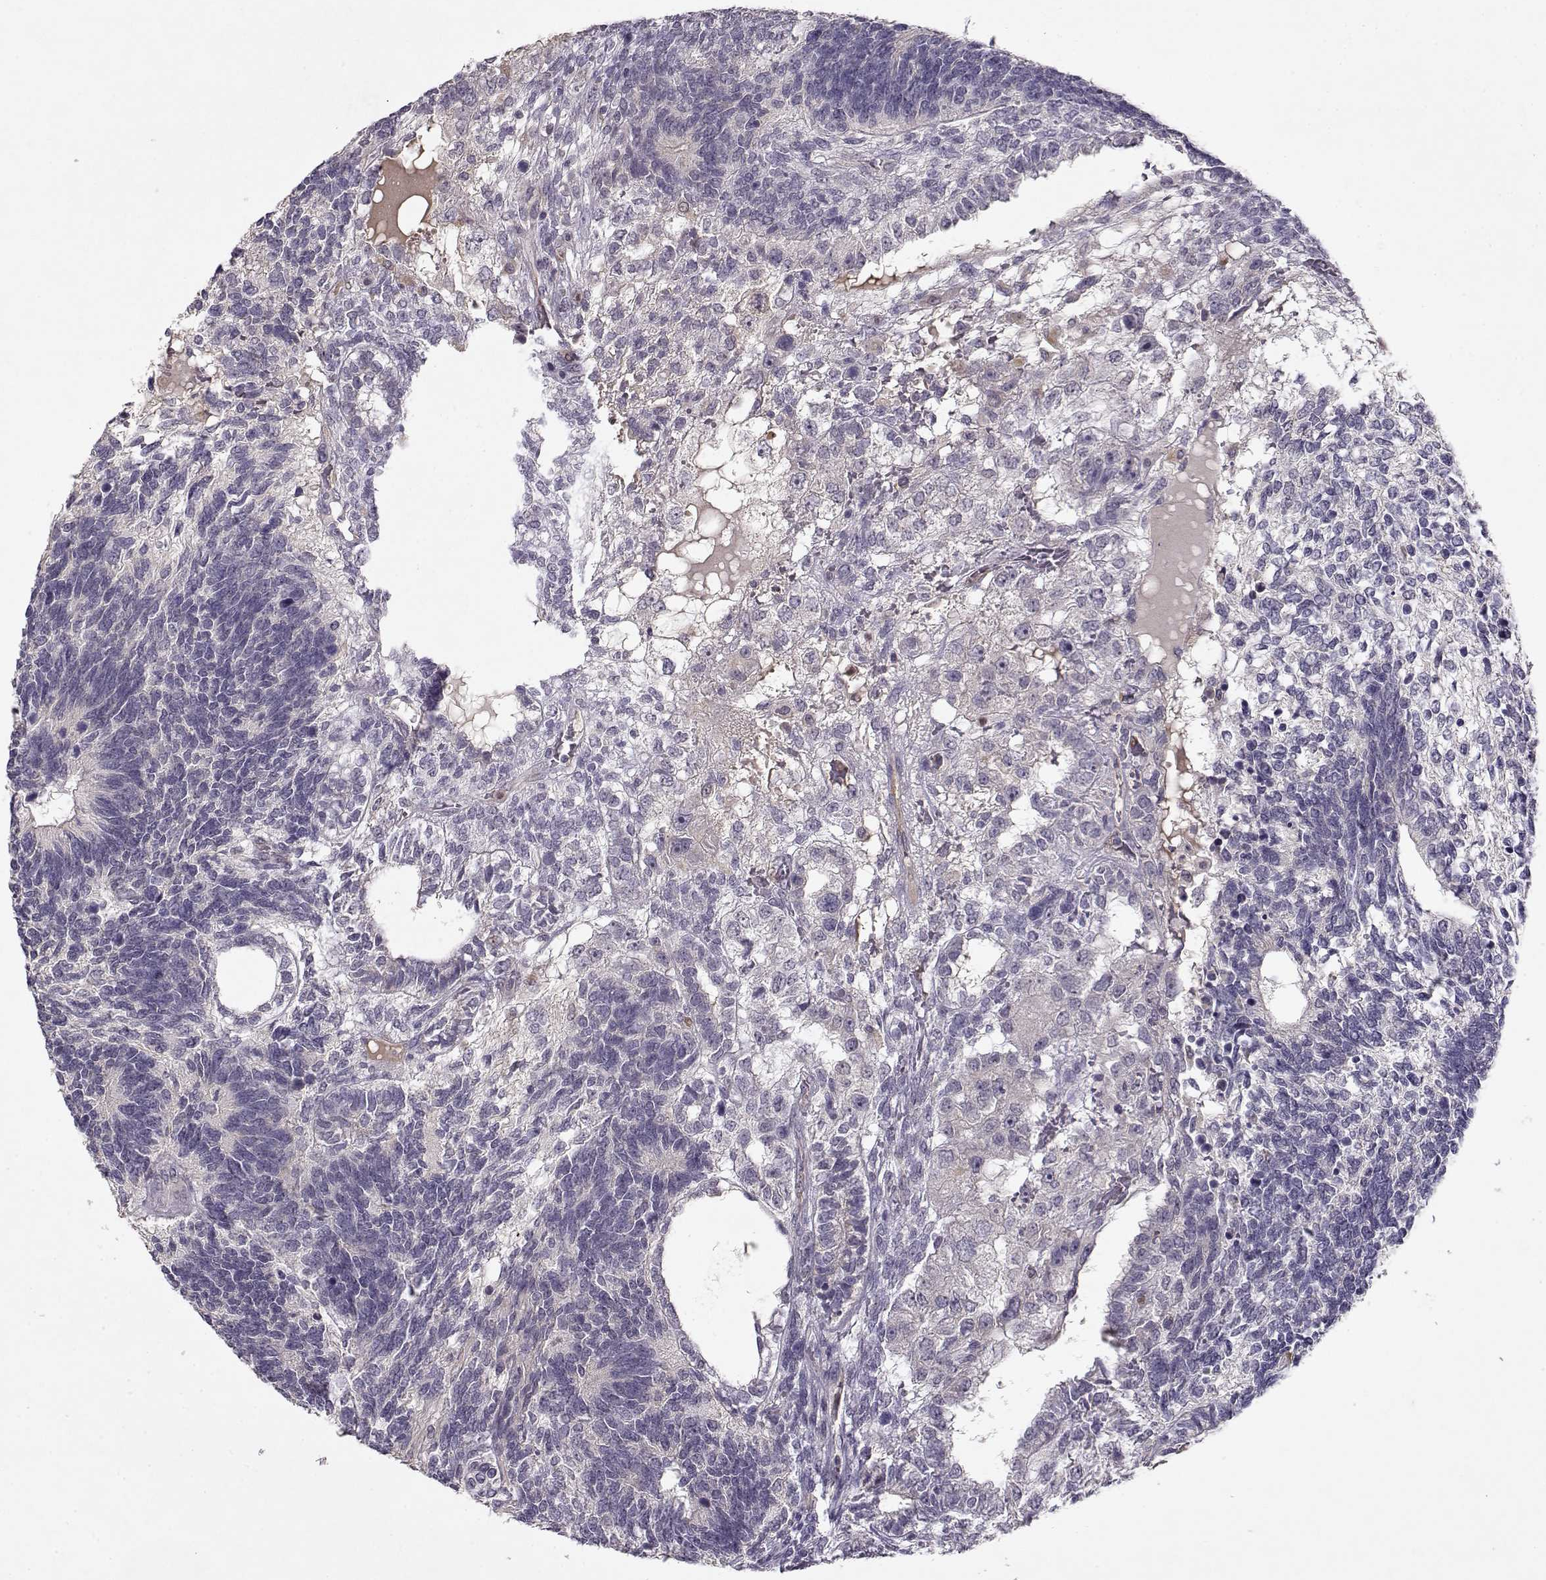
{"staining": {"intensity": "negative", "quantity": "none", "location": "none"}, "tissue": "testis cancer", "cell_type": "Tumor cells", "image_type": "cancer", "snomed": [{"axis": "morphology", "description": "Seminoma, NOS"}, {"axis": "morphology", "description": "Carcinoma, Embryonal, NOS"}, {"axis": "topography", "description": "Testis"}], "caption": "The micrograph shows no staining of tumor cells in testis cancer.", "gene": "BMX", "patient": {"sex": "male", "age": 41}}